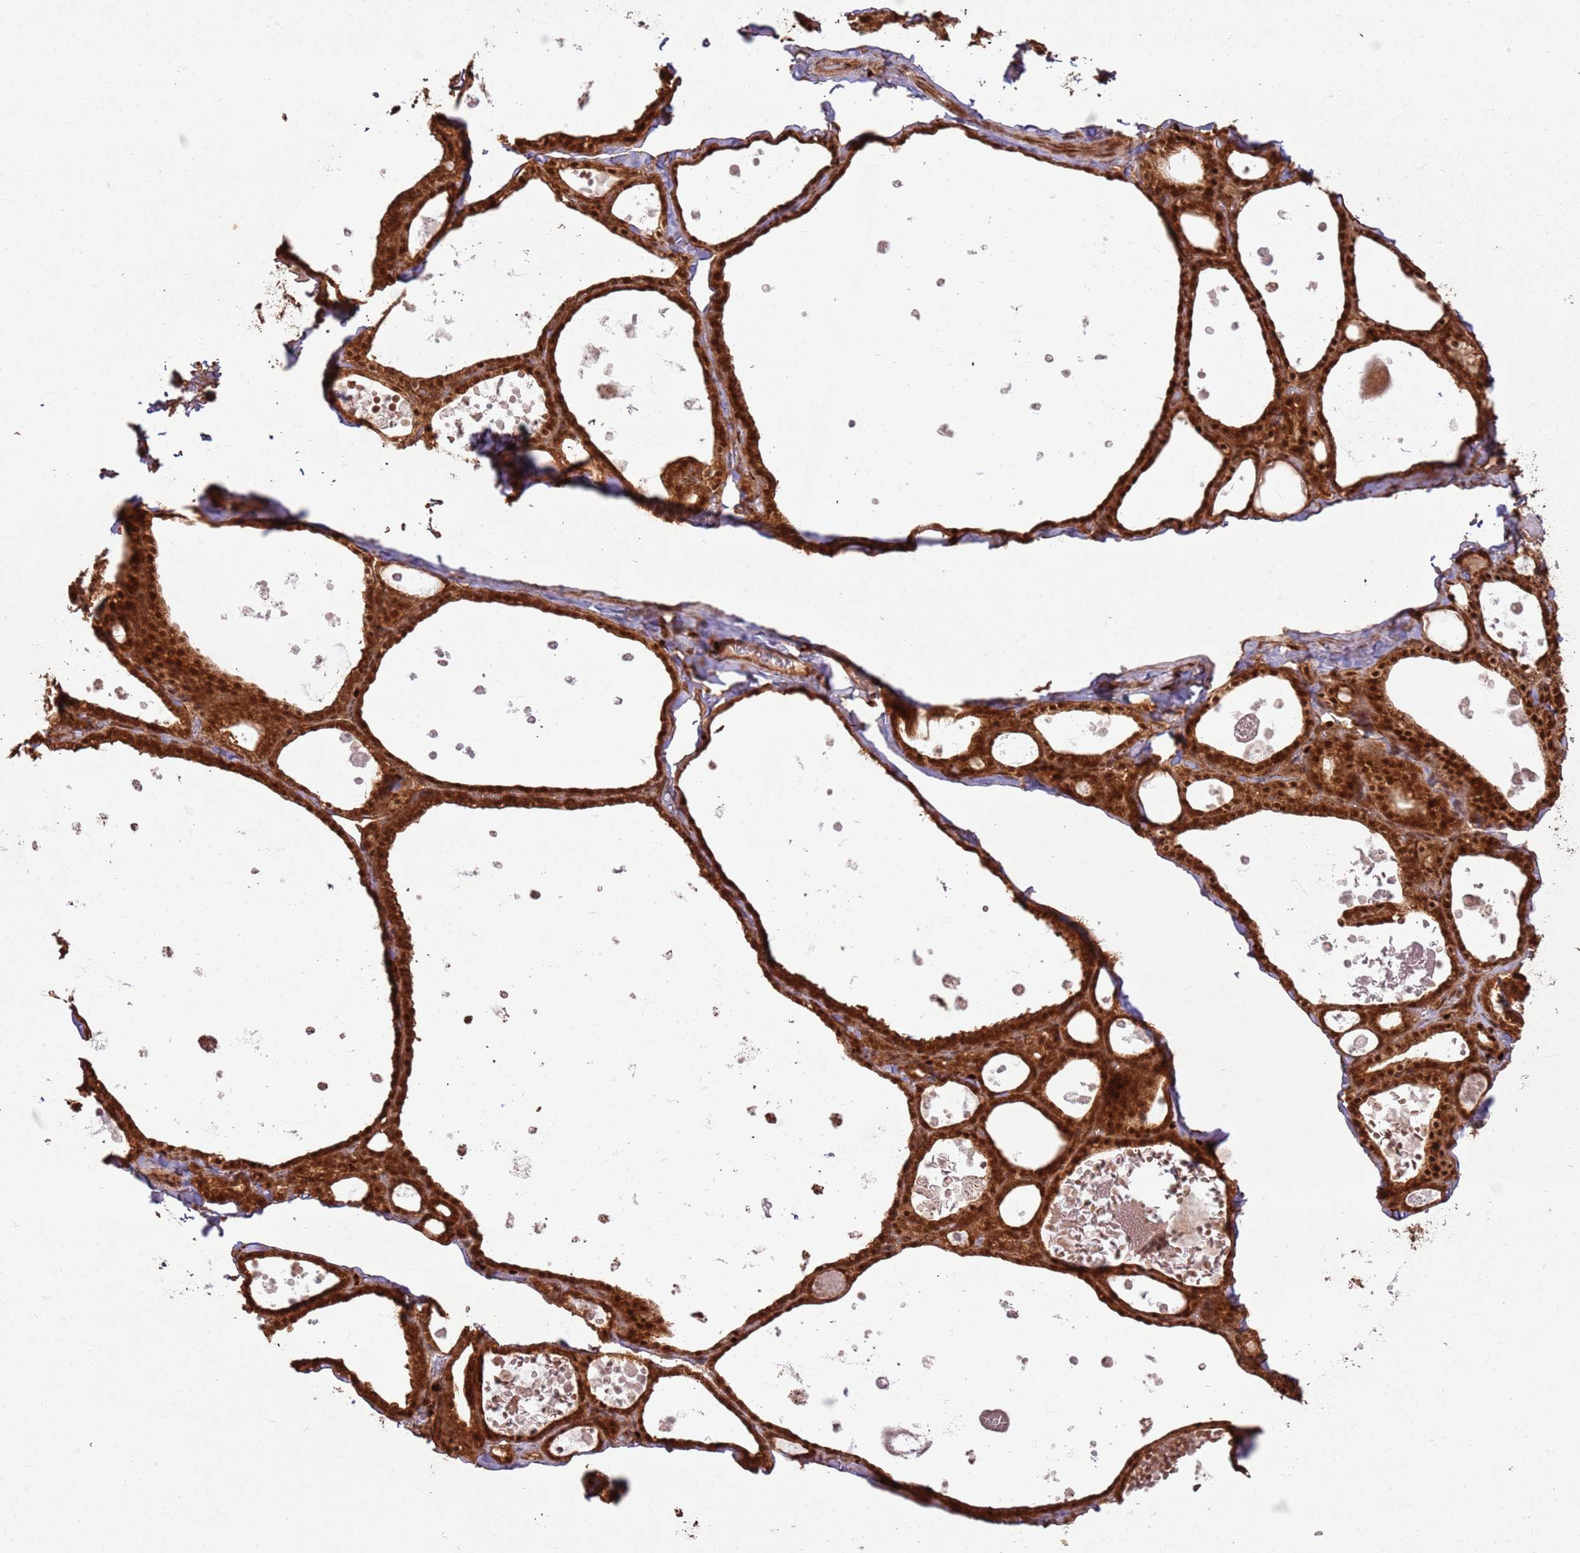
{"staining": {"intensity": "strong", "quantity": ">75%", "location": "cytoplasmic/membranous"}, "tissue": "thyroid gland", "cell_type": "Glandular cells", "image_type": "normal", "snomed": [{"axis": "morphology", "description": "Normal tissue, NOS"}, {"axis": "topography", "description": "Thyroid gland"}], "caption": "A photomicrograph of human thyroid gland stained for a protein shows strong cytoplasmic/membranous brown staining in glandular cells. The staining is performed using DAB (3,3'-diaminobenzidine) brown chromogen to label protein expression. The nuclei are counter-stained blue using hematoxylin.", "gene": "TBC1D13", "patient": {"sex": "male", "age": 56}}